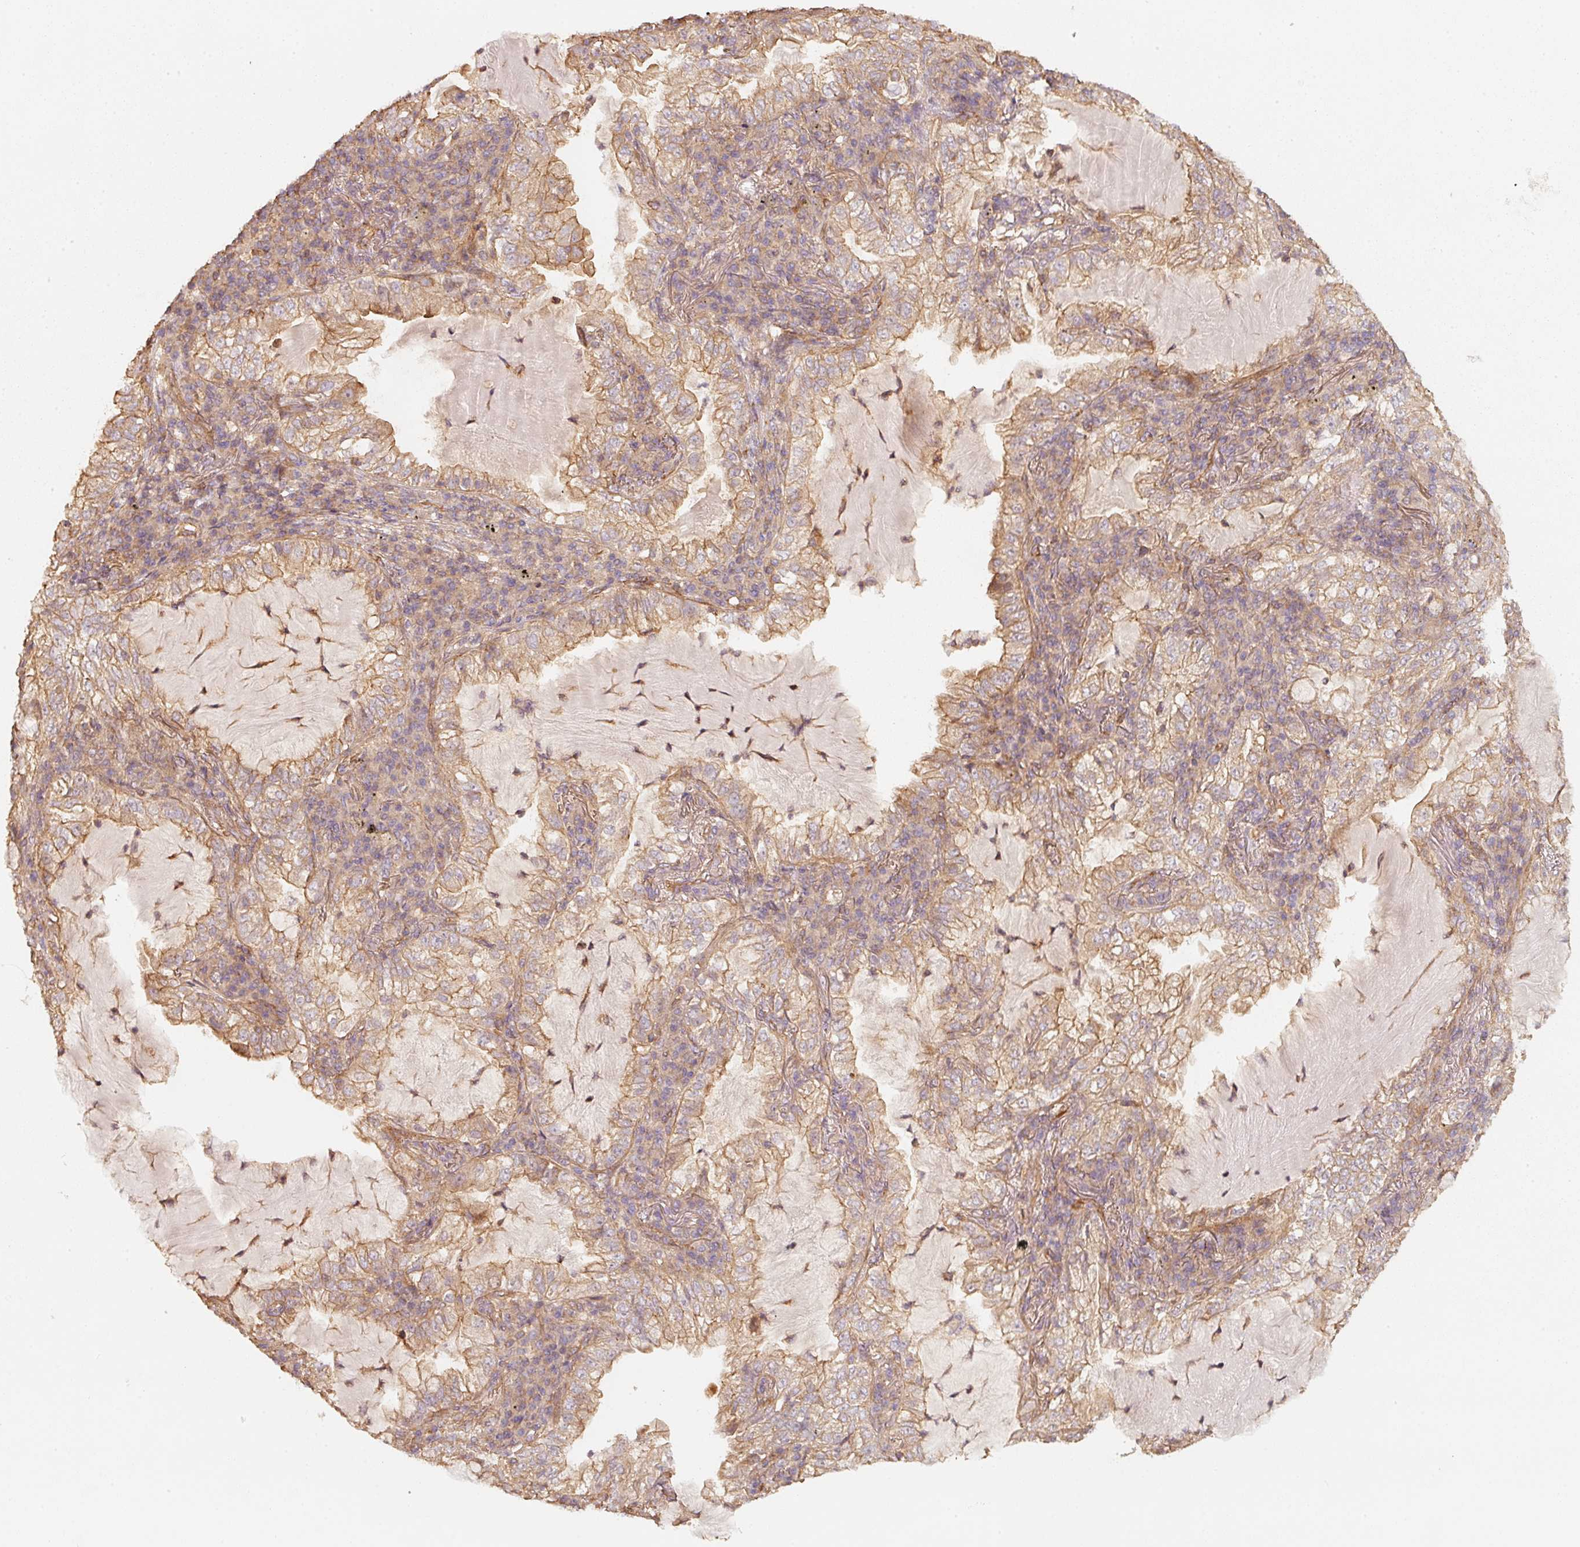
{"staining": {"intensity": "moderate", "quantity": ">75%", "location": "cytoplasmic/membranous"}, "tissue": "lung cancer", "cell_type": "Tumor cells", "image_type": "cancer", "snomed": [{"axis": "morphology", "description": "Adenocarcinoma, NOS"}, {"axis": "topography", "description": "Lung"}], "caption": "IHC micrograph of lung adenocarcinoma stained for a protein (brown), which displays medium levels of moderate cytoplasmic/membranous staining in about >75% of tumor cells.", "gene": "CEP95", "patient": {"sex": "female", "age": 73}}